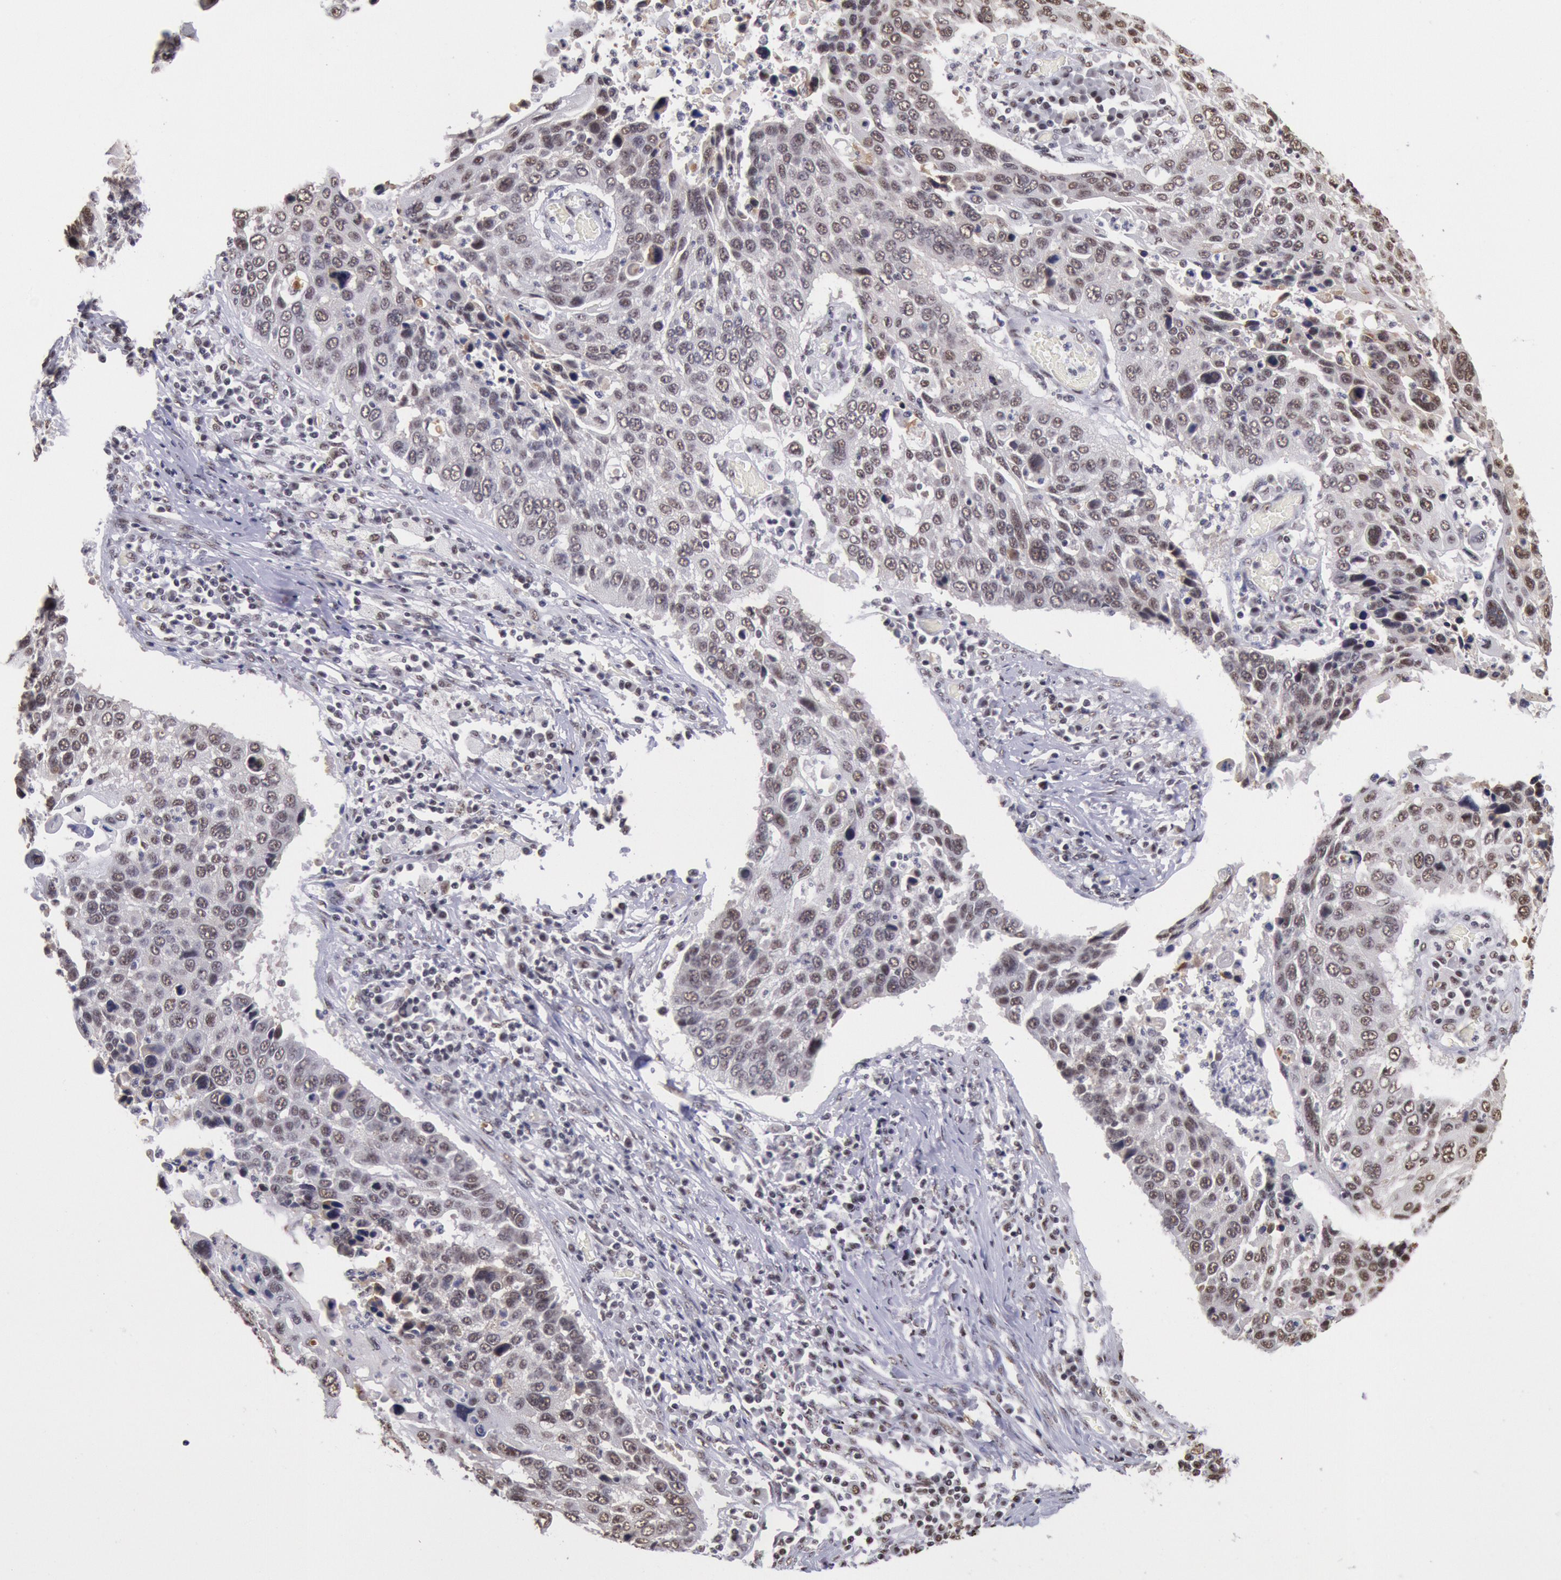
{"staining": {"intensity": "weak", "quantity": ">75%", "location": "nuclear"}, "tissue": "lung cancer", "cell_type": "Tumor cells", "image_type": "cancer", "snomed": [{"axis": "morphology", "description": "Squamous cell carcinoma, NOS"}, {"axis": "topography", "description": "Lung"}], "caption": "There is low levels of weak nuclear positivity in tumor cells of squamous cell carcinoma (lung), as demonstrated by immunohistochemical staining (brown color).", "gene": "SNRPD3", "patient": {"sex": "male", "age": 68}}